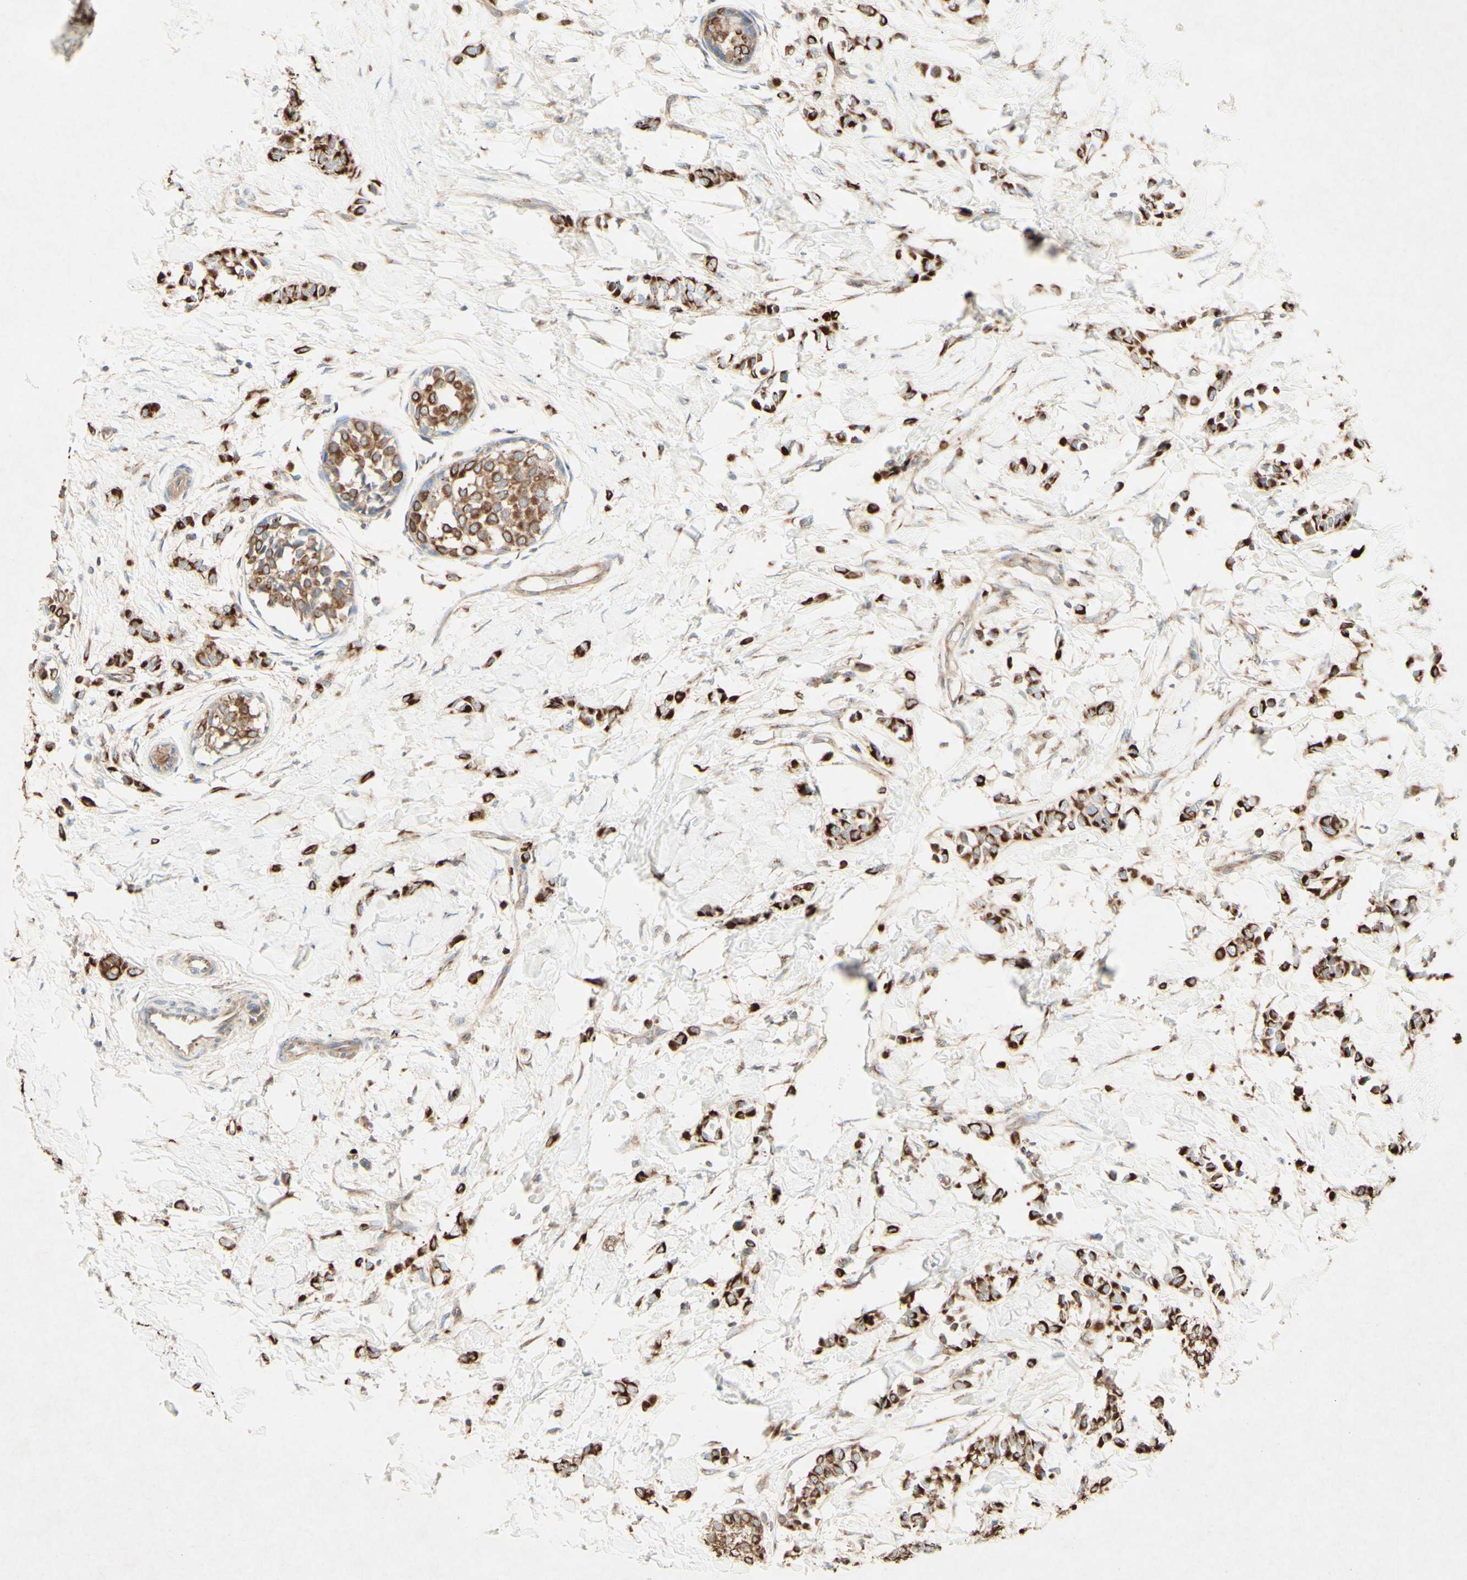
{"staining": {"intensity": "strong", "quantity": ">75%", "location": "cytoplasmic/membranous"}, "tissue": "breast cancer", "cell_type": "Tumor cells", "image_type": "cancer", "snomed": [{"axis": "morphology", "description": "Lobular carcinoma, in situ"}, {"axis": "morphology", "description": "Lobular carcinoma"}, {"axis": "topography", "description": "Breast"}], "caption": "The immunohistochemical stain highlights strong cytoplasmic/membranous positivity in tumor cells of breast cancer (lobular carcinoma) tissue. The staining is performed using DAB brown chromogen to label protein expression. The nuclei are counter-stained blue using hematoxylin.", "gene": "MTM1", "patient": {"sex": "female", "age": 41}}